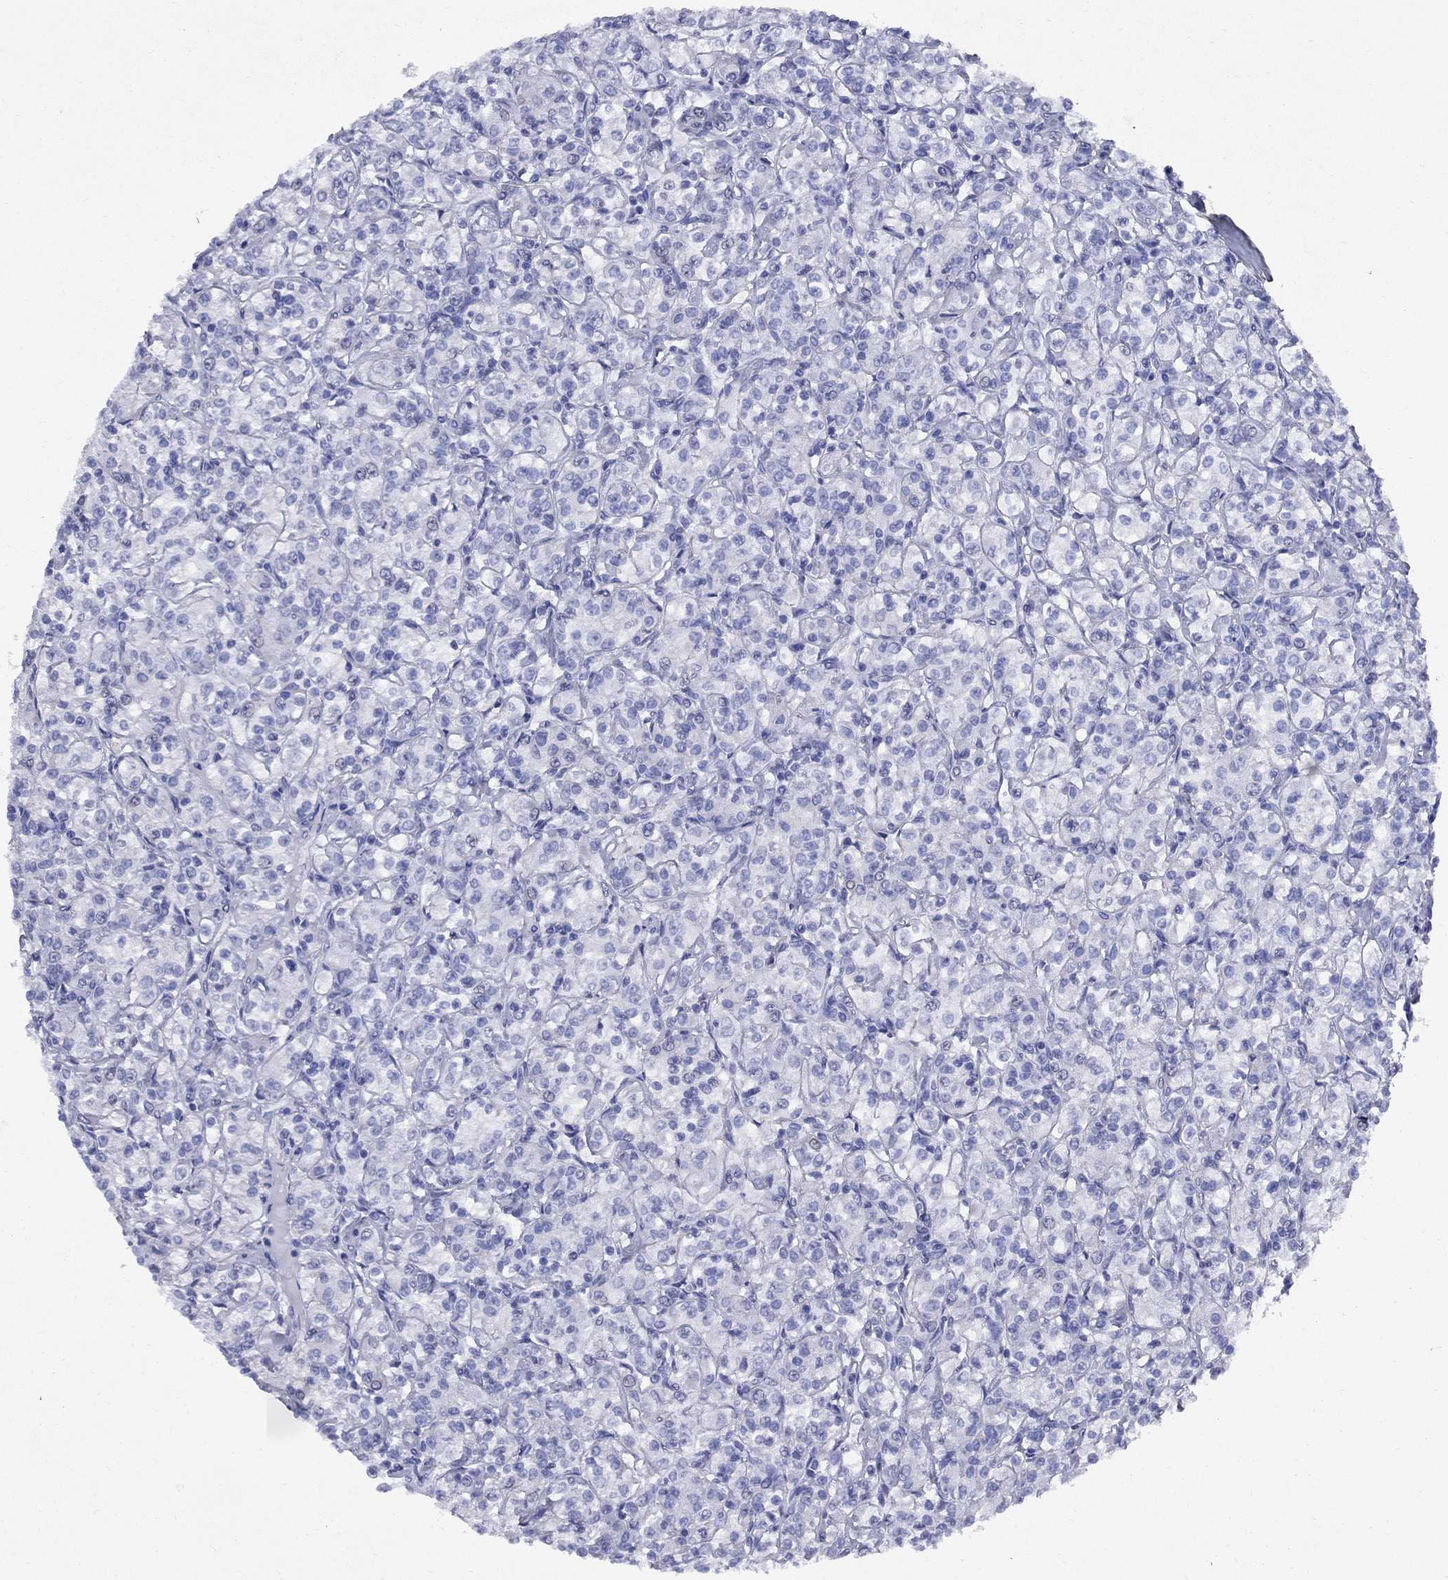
{"staining": {"intensity": "negative", "quantity": "none", "location": "none"}, "tissue": "renal cancer", "cell_type": "Tumor cells", "image_type": "cancer", "snomed": [{"axis": "morphology", "description": "Adenocarcinoma, NOS"}, {"axis": "topography", "description": "Kidney"}], "caption": "Histopathology image shows no protein positivity in tumor cells of renal cancer (adenocarcinoma) tissue. (Immunohistochemistry, brightfield microscopy, high magnification).", "gene": "STAB2", "patient": {"sex": "male", "age": 77}}